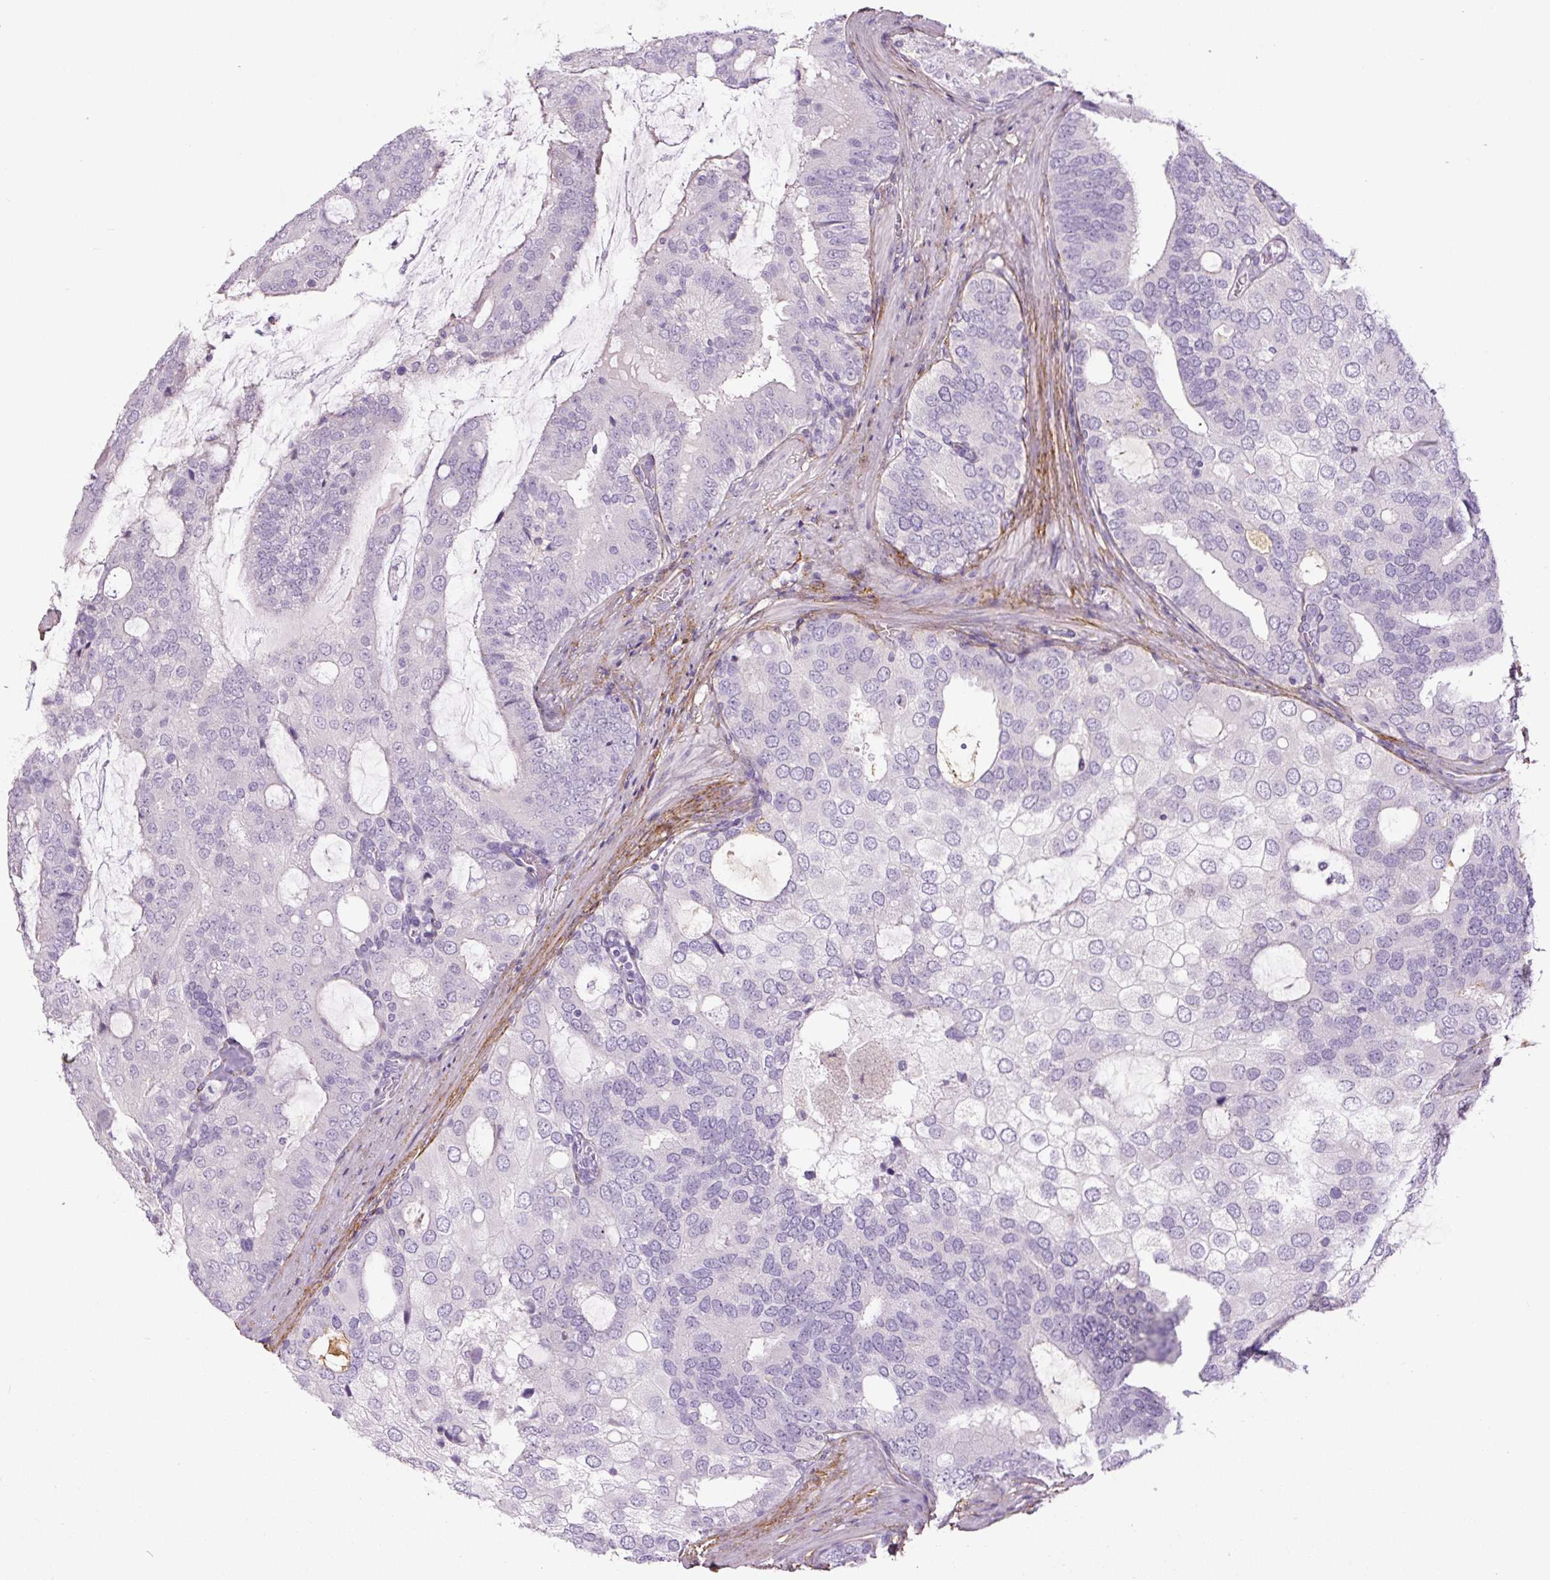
{"staining": {"intensity": "negative", "quantity": "none", "location": "none"}, "tissue": "prostate cancer", "cell_type": "Tumor cells", "image_type": "cancer", "snomed": [{"axis": "morphology", "description": "Adenocarcinoma, High grade"}, {"axis": "topography", "description": "Prostate"}], "caption": "Tumor cells are negative for protein expression in human prostate cancer (high-grade adenocarcinoma).", "gene": "FBN1", "patient": {"sex": "male", "age": 55}}